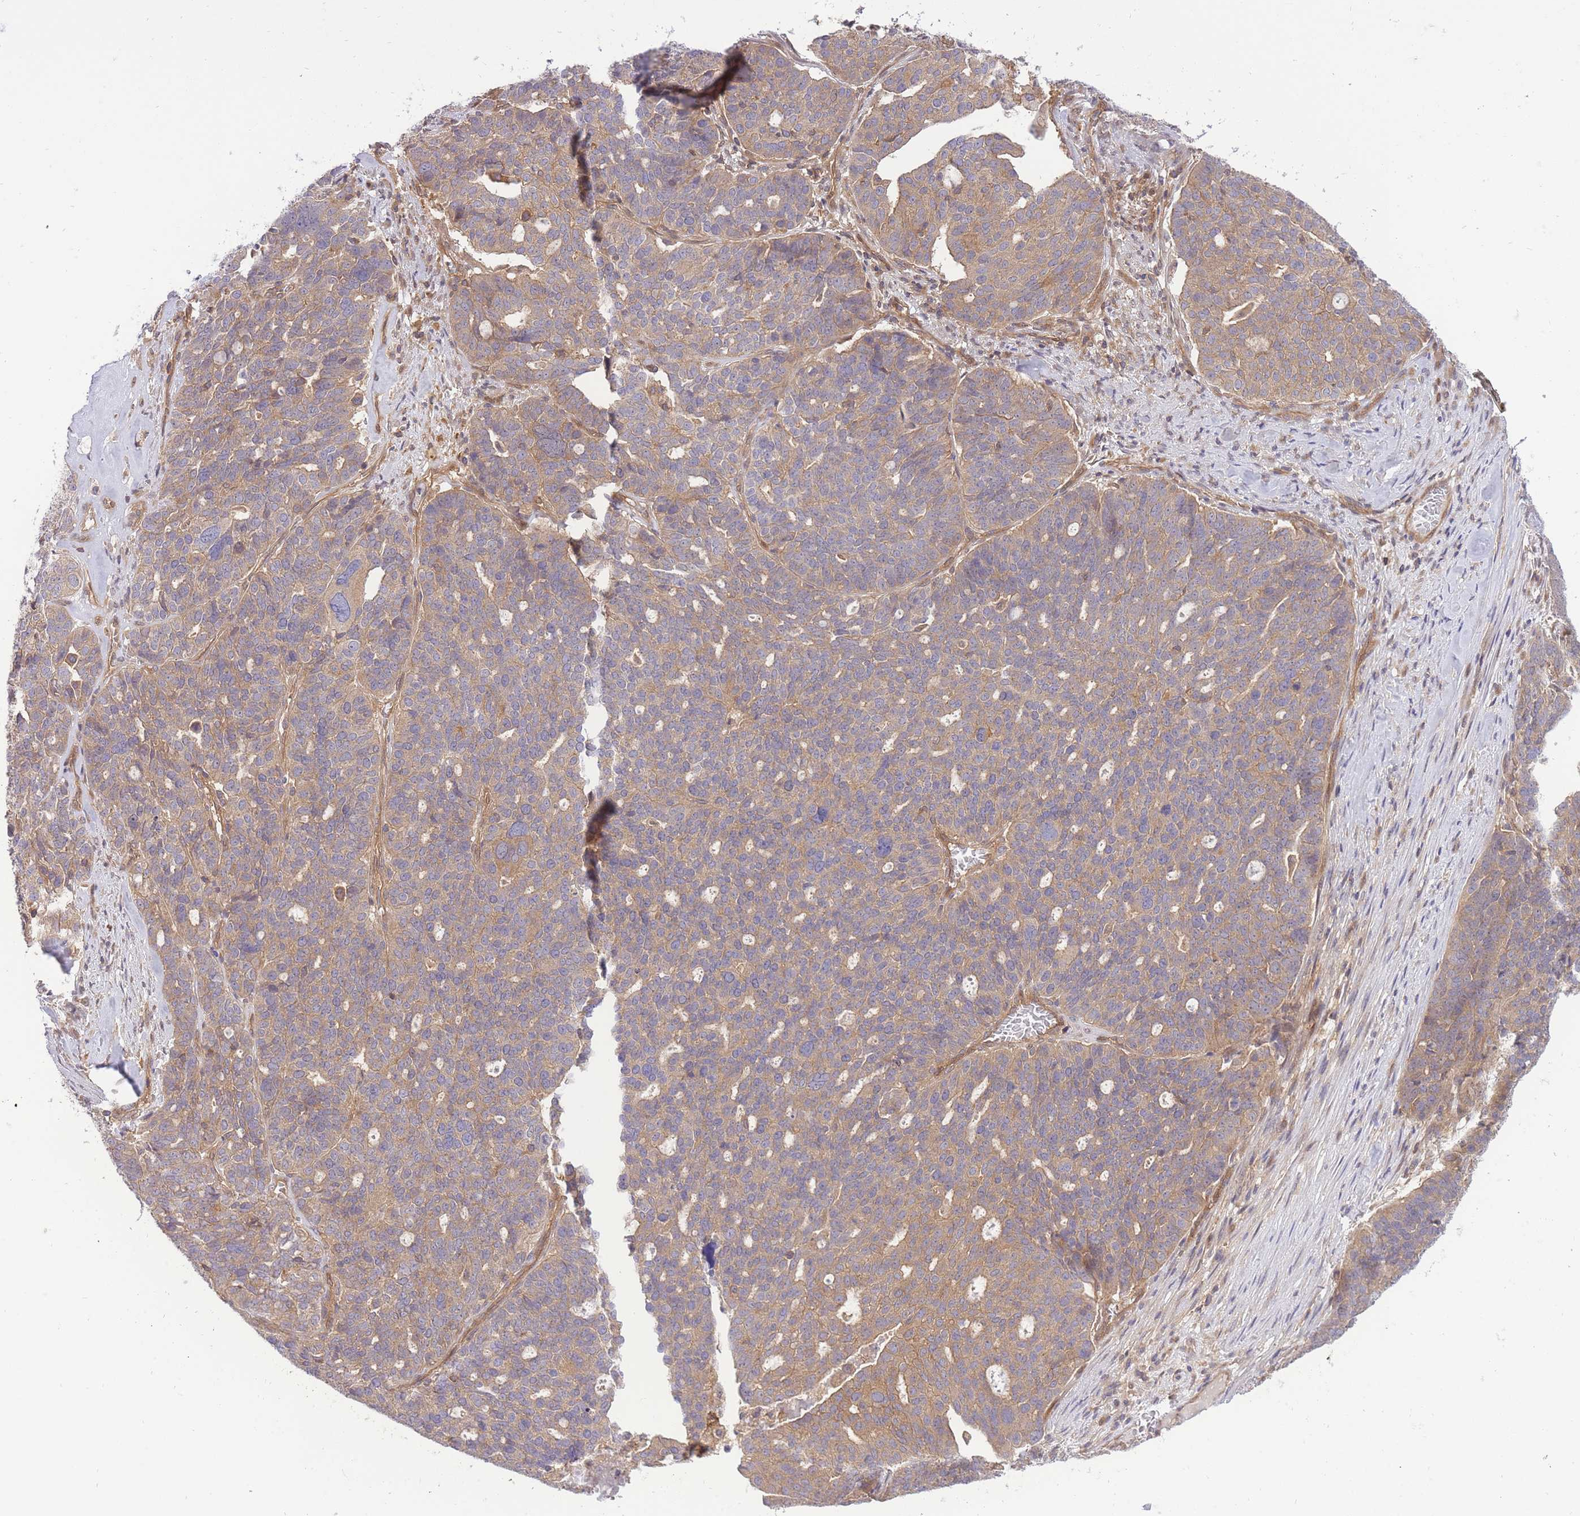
{"staining": {"intensity": "weak", "quantity": ">75%", "location": "cytoplasmic/membranous"}, "tissue": "ovarian cancer", "cell_type": "Tumor cells", "image_type": "cancer", "snomed": [{"axis": "morphology", "description": "Cystadenocarcinoma, serous, NOS"}, {"axis": "topography", "description": "Ovary"}], "caption": "Immunohistochemistry photomicrograph of human ovarian serous cystadenocarcinoma stained for a protein (brown), which shows low levels of weak cytoplasmic/membranous expression in about >75% of tumor cells.", "gene": "PREP", "patient": {"sex": "female", "age": 59}}